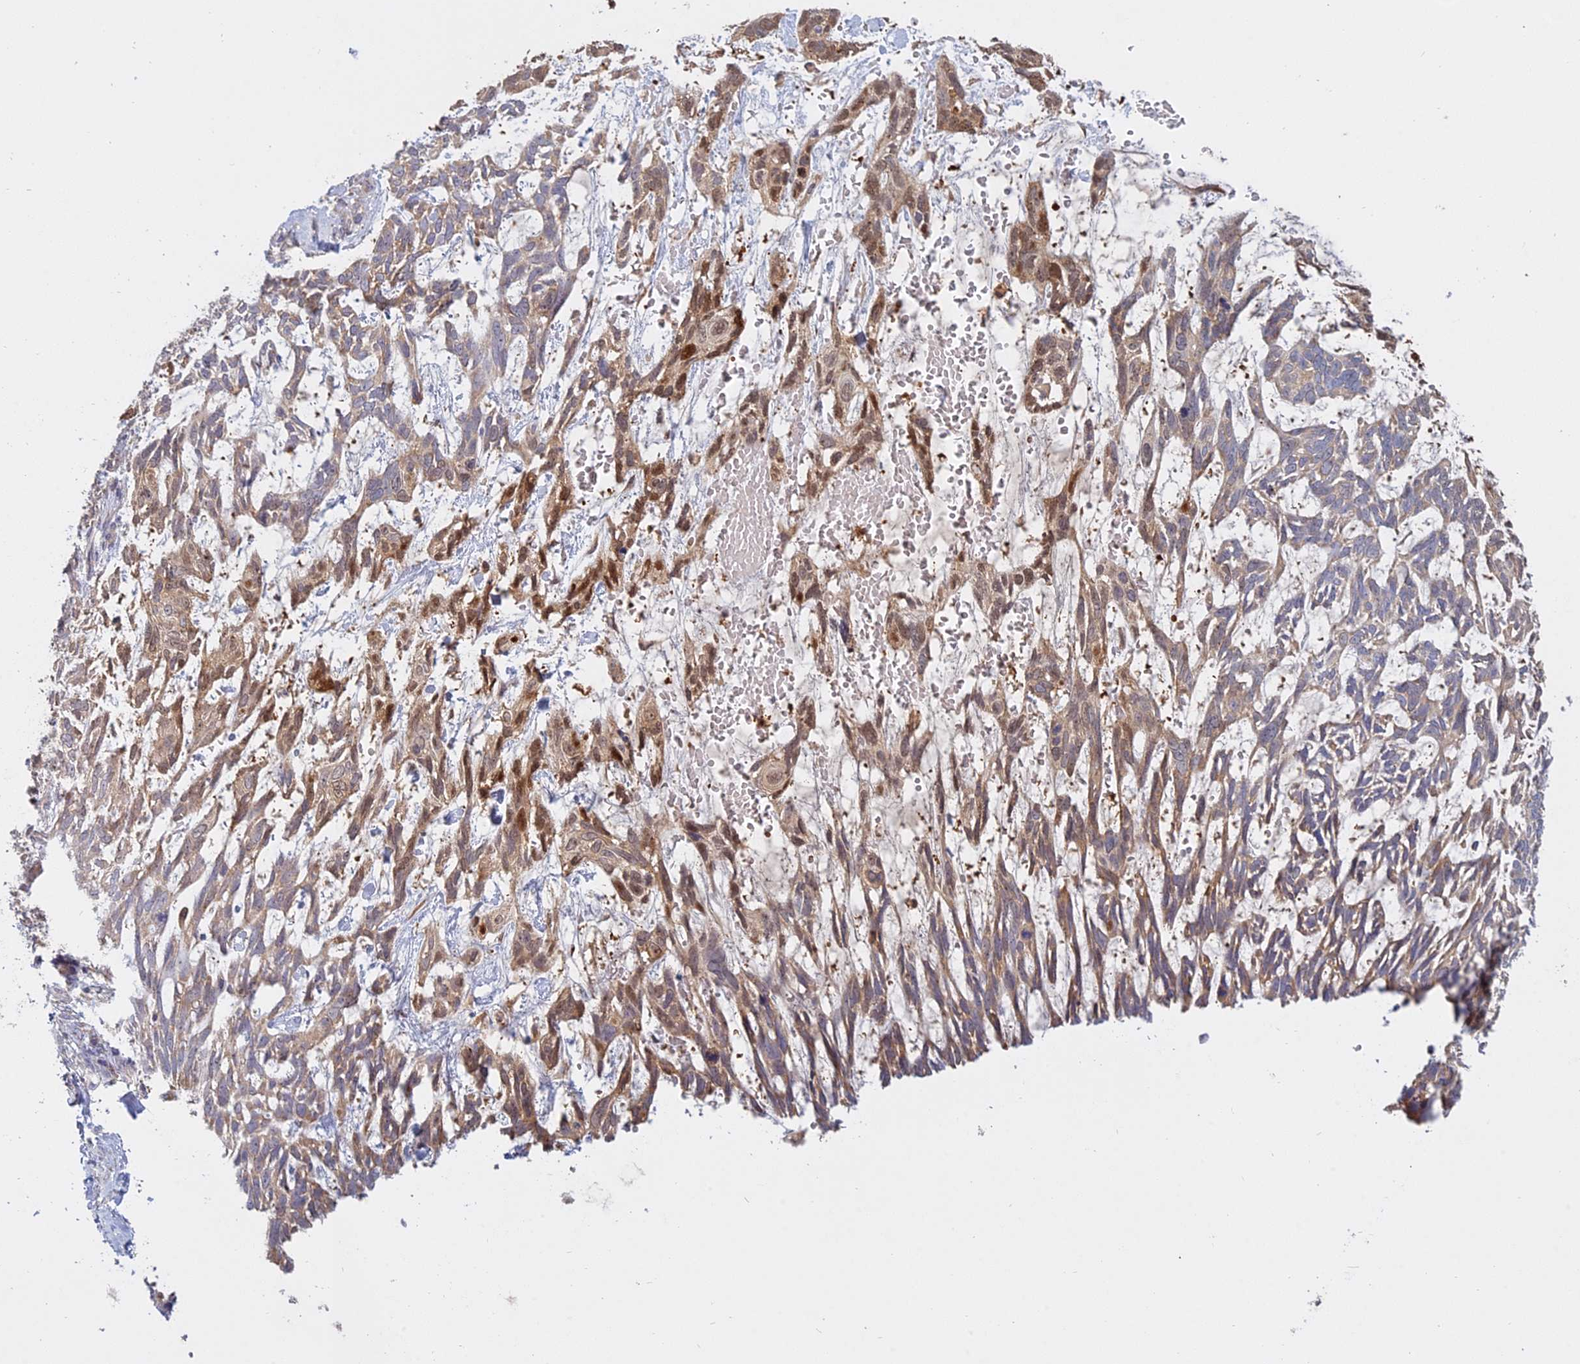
{"staining": {"intensity": "moderate", "quantity": "25%-75%", "location": "nuclear"}, "tissue": "skin cancer", "cell_type": "Tumor cells", "image_type": "cancer", "snomed": [{"axis": "morphology", "description": "Basal cell carcinoma"}, {"axis": "topography", "description": "Skin"}], "caption": "Immunohistochemistry photomicrograph of neoplastic tissue: human skin basal cell carcinoma stained using immunohistochemistry reveals medium levels of moderate protein expression localized specifically in the nuclear of tumor cells, appearing as a nuclear brown color.", "gene": "TMEM208", "patient": {"sex": "male", "age": 88}}